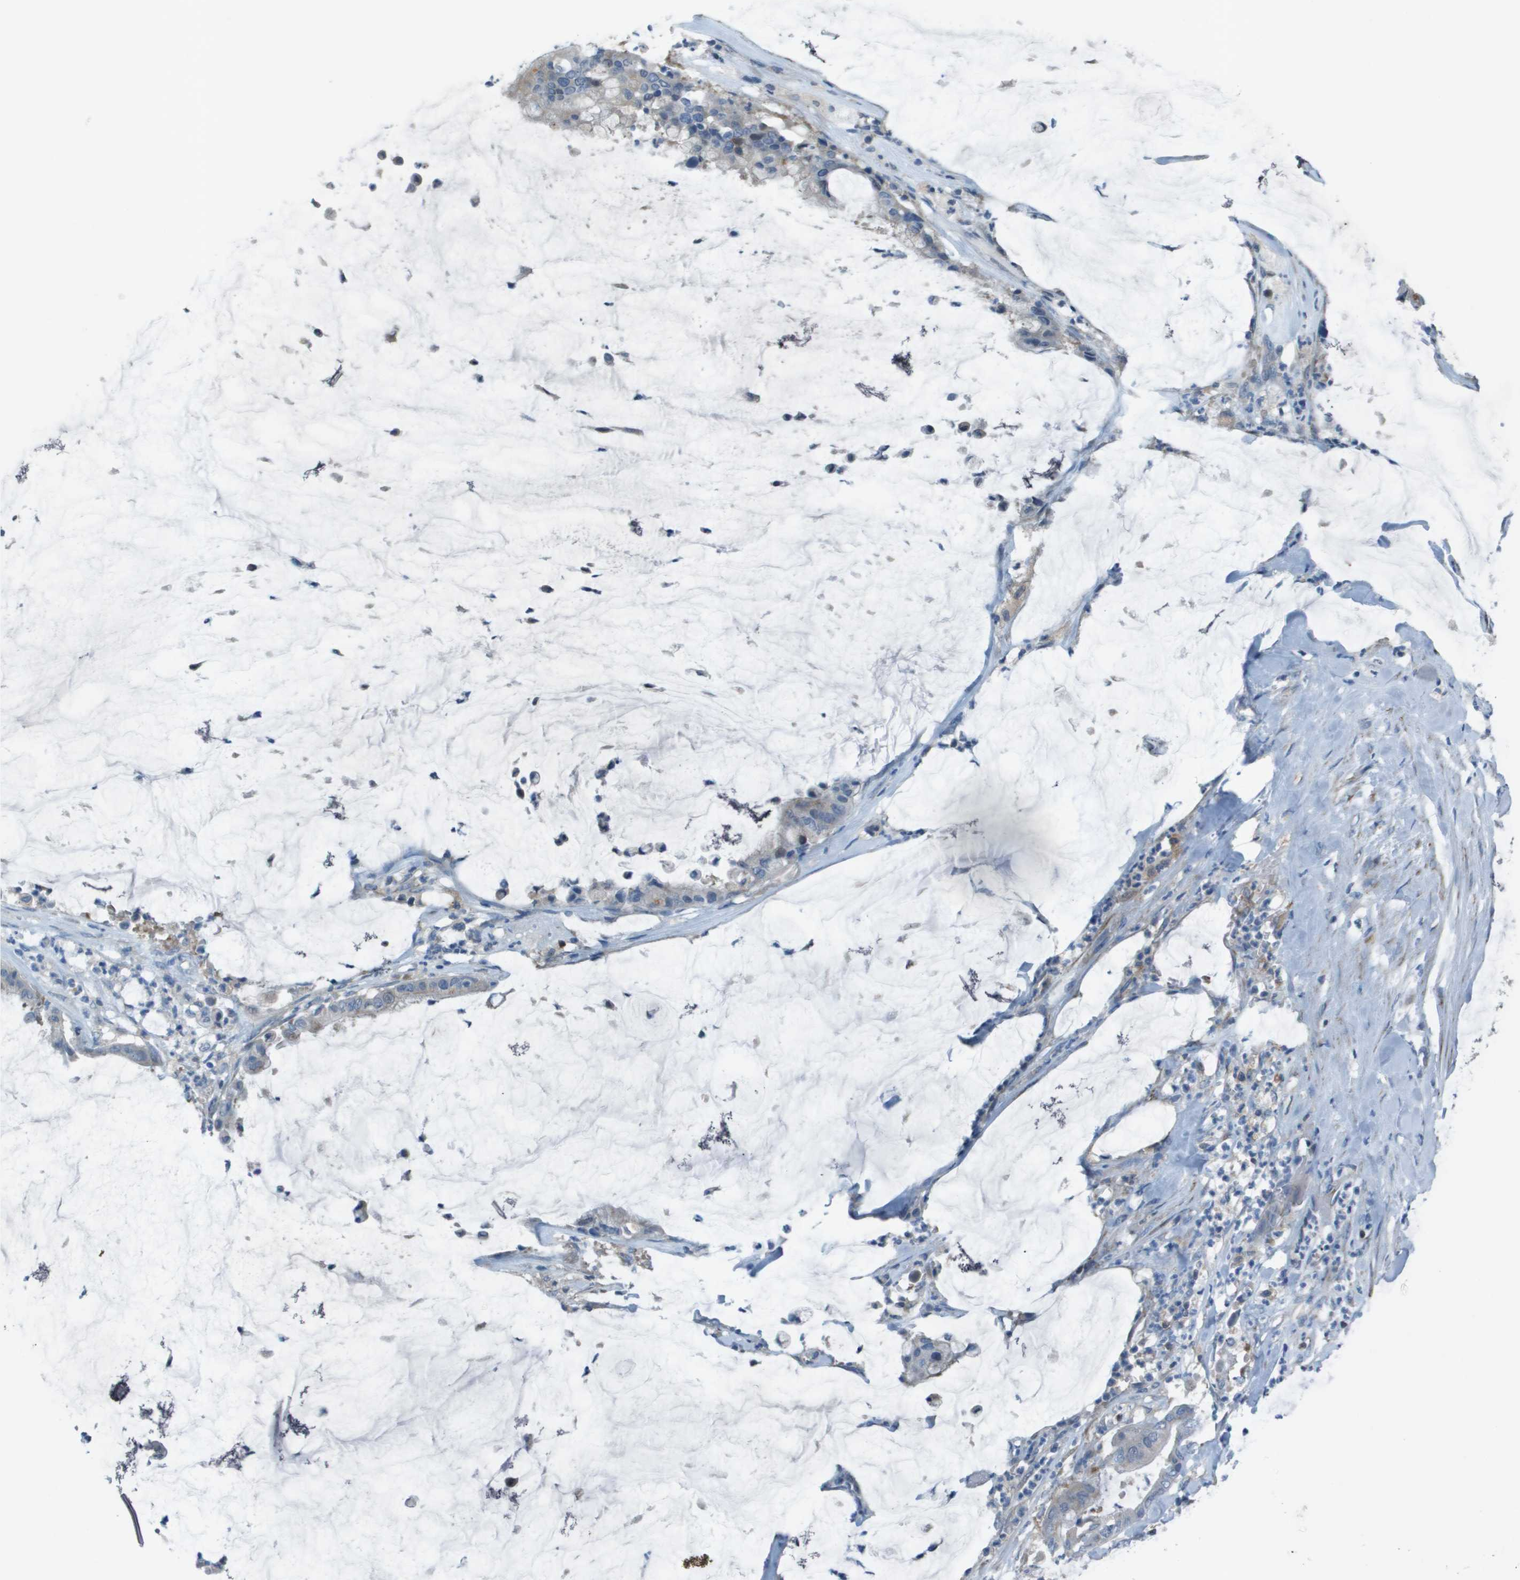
{"staining": {"intensity": "negative", "quantity": "none", "location": "none"}, "tissue": "pancreatic cancer", "cell_type": "Tumor cells", "image_type": "cancer", "snomed": [{"axis": "morphology", "description": "Adenocarcinoma, NOS"}, {"axis": "topography", "description": "Pancreas"}], "caption": "Immunohistochemical staining of human adenocarcinoma (pancreatic) exhibits no significant positivity in tumor cells.", "gene": "CAMK4", "patient": {"sex": "male", "age": 41}}